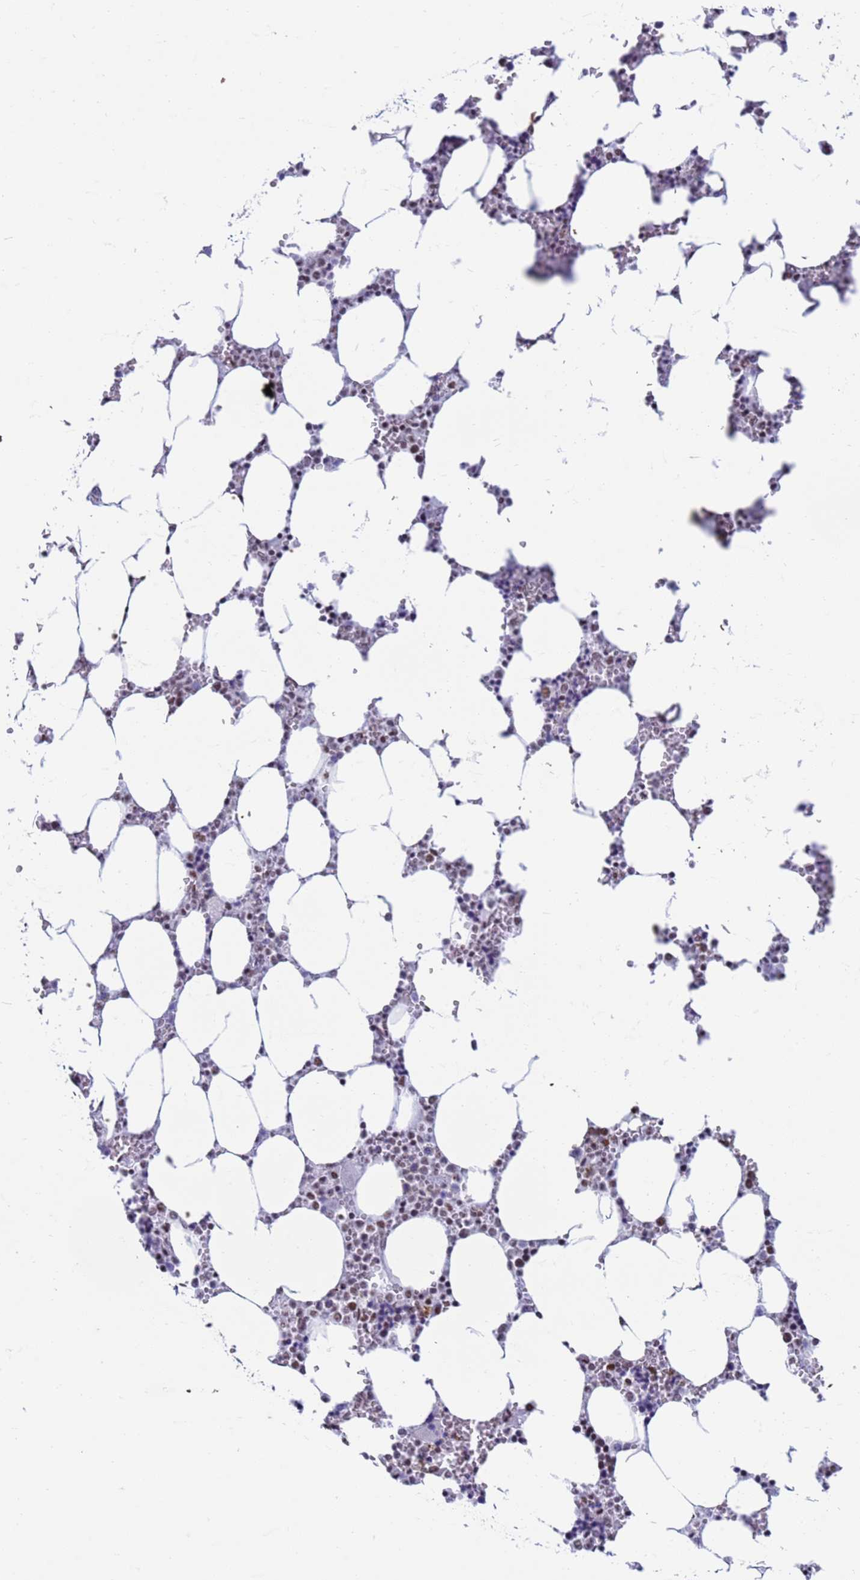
{"staining": {"intensity": "weak", "quantity": "<25%", "location": "nuclear"}, "tissue": "bone marrow", "cell_type": "Hematopoietic cells", "image_type": "normal", "snomed": [{"axis": "morphology", "description": "Normal tissue, NOS"}, {"axis": "topography", "description": "Bone marrow"}], "caption": "DAB immunohistochemical staining of normal human bone marrow displays no significant positivity in hematopoietic cells. The staining was performed using DAB to visualize the protein expression in brown, while the nuclei were stained in blue with hematoxylin (Magnification: 20x).", "gene": "FAM170B", "patient": {"sex": "male", "age": 64}}